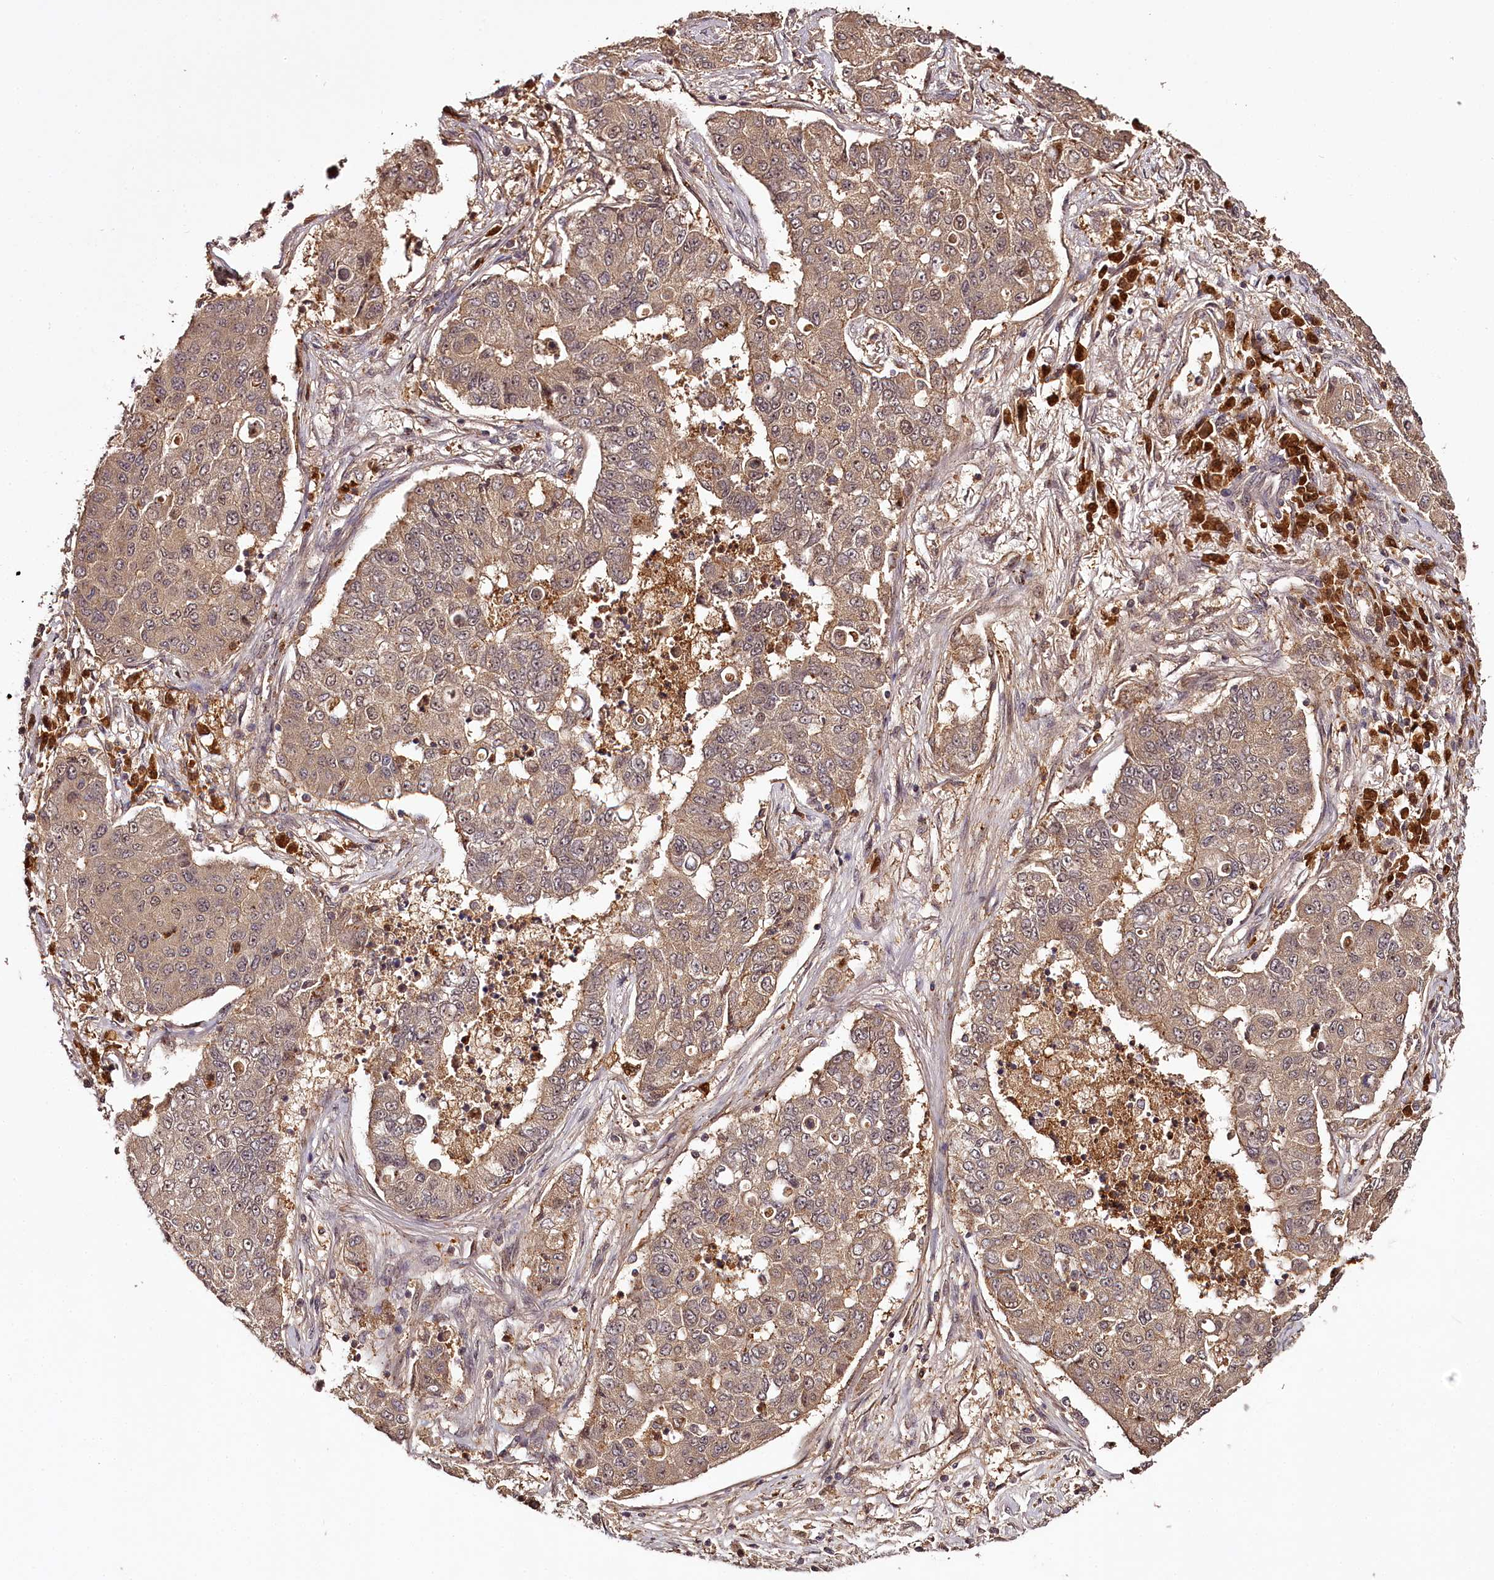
{"staining": {"intensity": "weak", "quantity": "25%-75%", "location": "cytoplasmic/membranous"}, "tissue": "lung cancer", "cell_type": "Tumor cells", "image_type": "cancer", "snomed": [{"axis": "morphology", "description": "Squamous cell carcinoma, NOS"}, {"axis": "topography", "description": "Lung"}], "caption": "Human lung cancer (squamous cell carcinoma) stained for a protein (brown) exhibits weak cytoplasmic/membranous positive positivity in about 25%-75% of tumor cells.", "gene": "TTC12", "patient": {"sex": "male", "age": 74}}